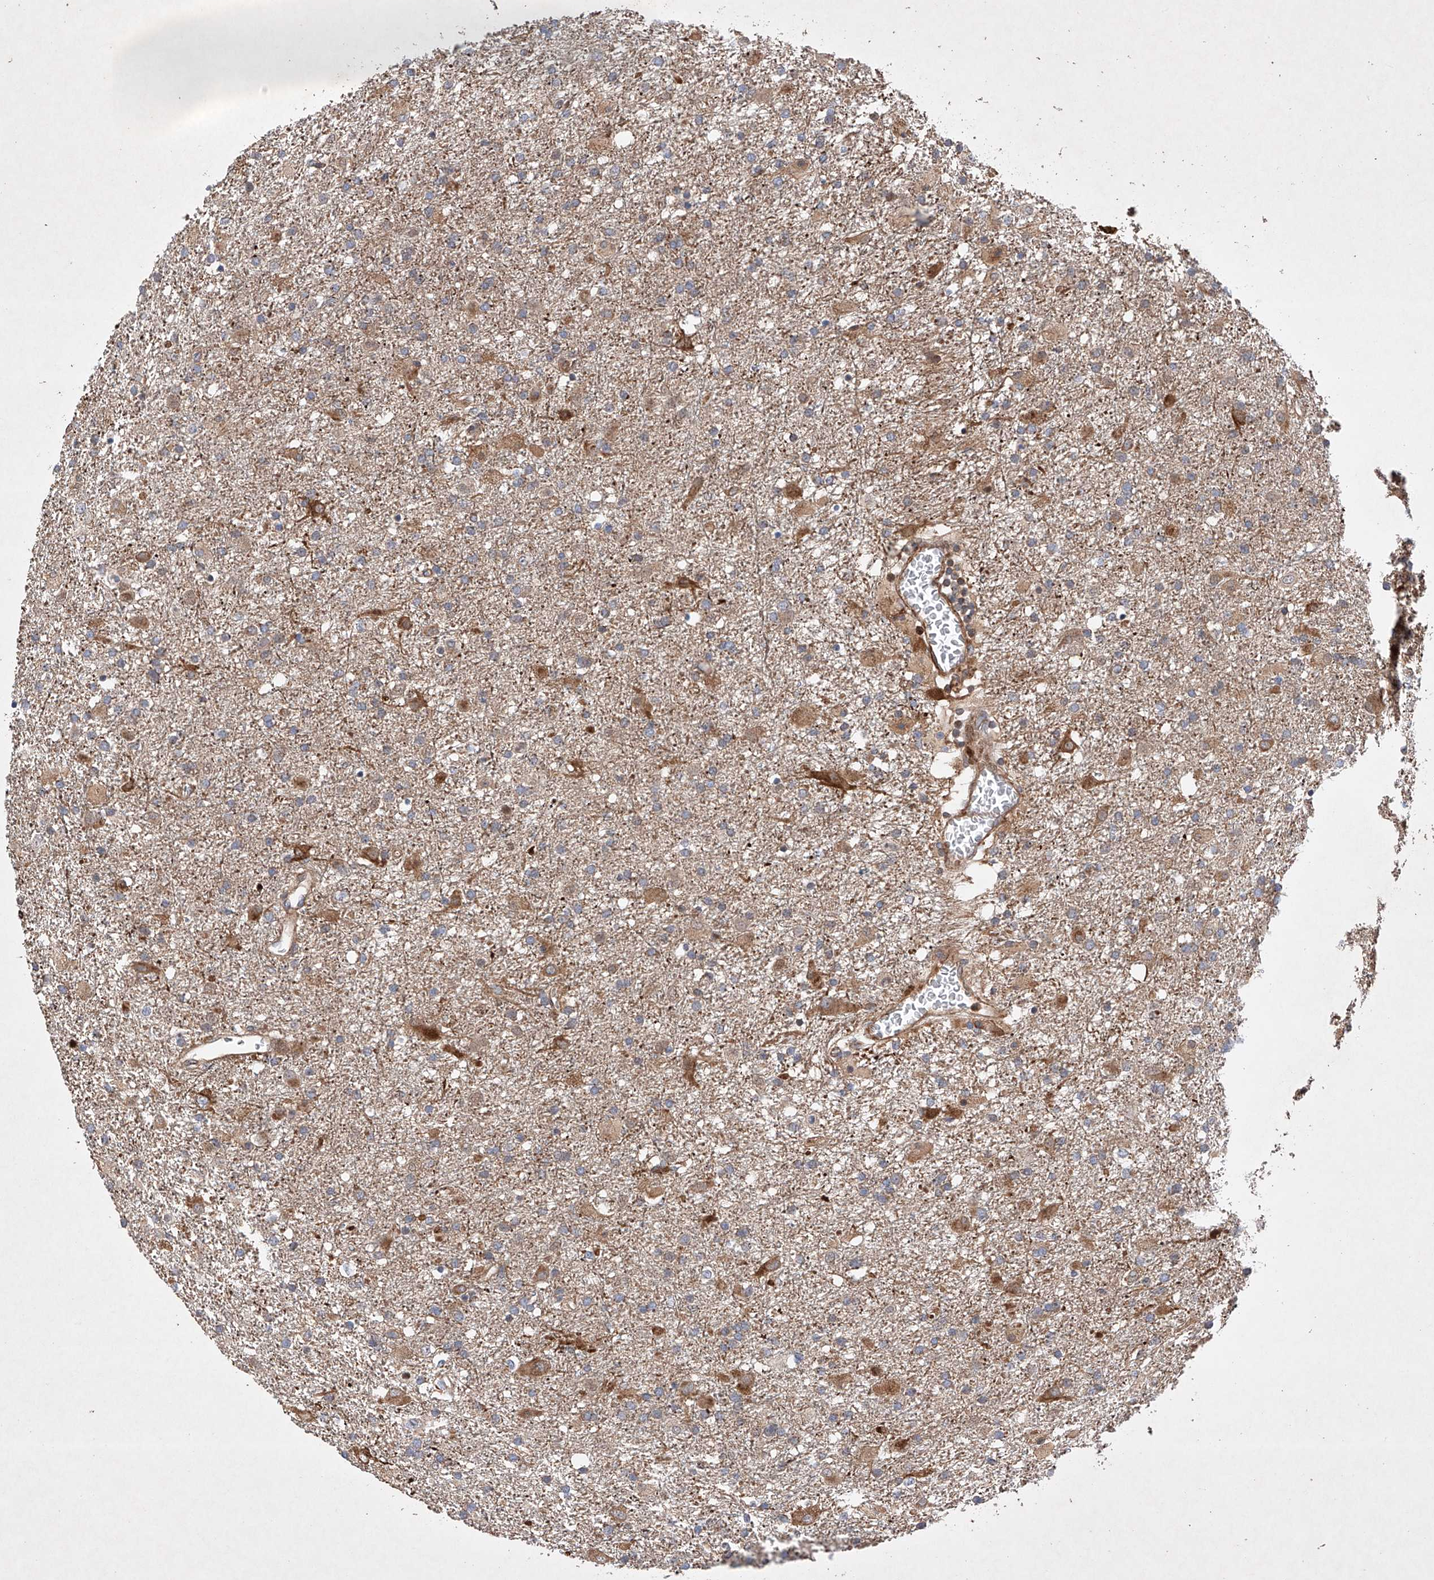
{"staining": {"intensity": "weak", "quantity": "25%-75%", "location": "cytoplasmic/membranous"}, "tissue": "glioma", "cell_type": "Tumor cells", "image_type": "cancer", "snomed": [{"axis": "morphology", "description": "Glioma, malignant, Low grade"}, {"axis": "topography", "description": "Brain"}], "caption": "This micrograph reveals IHC staining of low-grade glioma (malignant), with low weak cytoplasmic/membranous staining in approximately 25%-75% of tumor cells.", "gene": "TIMM23", "patient": {"sex": "male", "age": 65}}